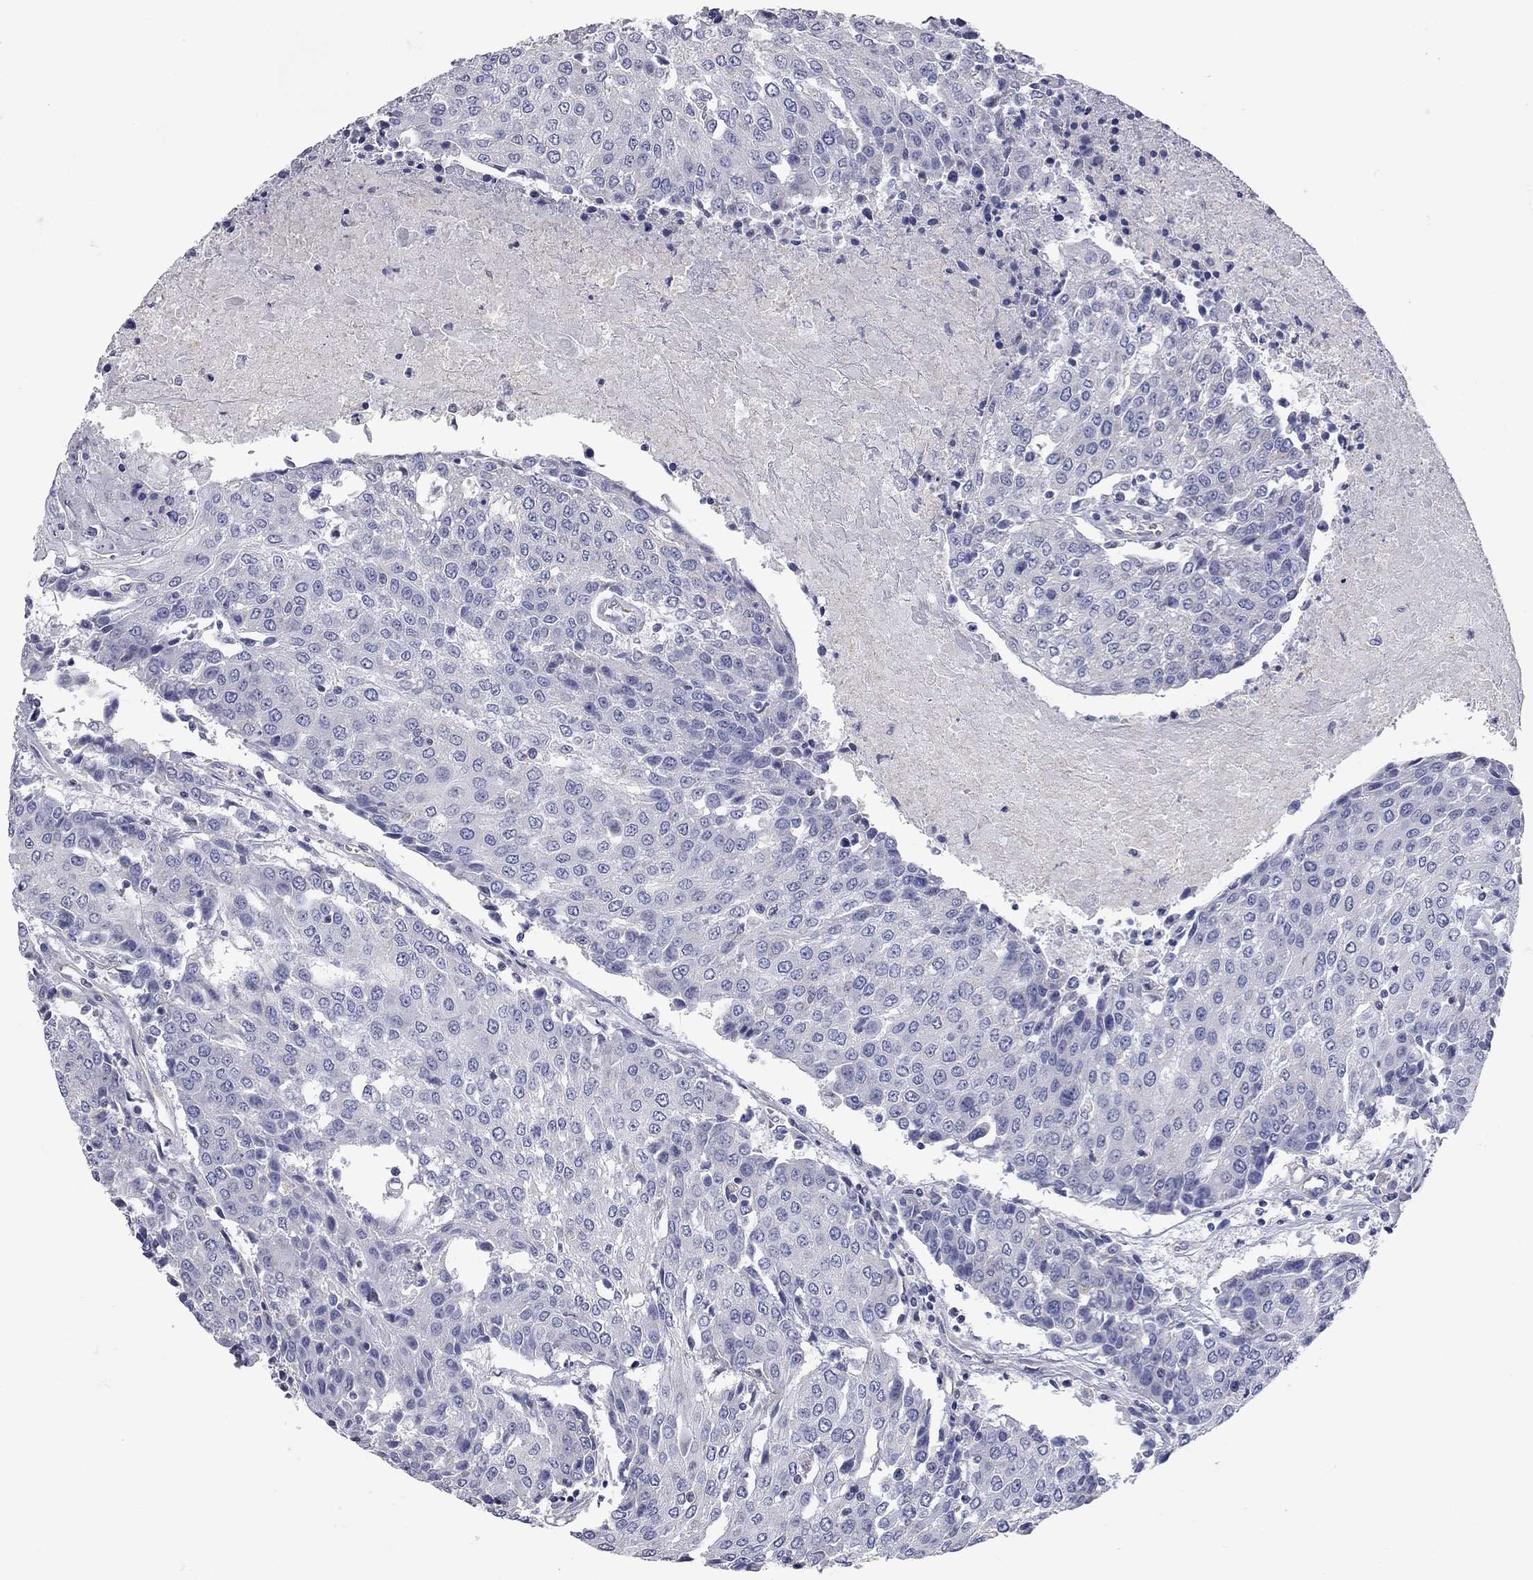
{"staining": {"intensity": "negative", "quantity": "none", "location": "none"}, "tissue": "urothelial cancer", "cell_type": "Tumor cells", "image_type": "cancer", "snomed": [{"axis": "morphology", "description": "Urothelial carcinoma, High grade"}, {"axis": "topography", "description": "Urinary bladder"}], "caption": "Immunohistochemistry of urothelial cancer exhibits no positivity in tumor cells.", "gene": "C10orf90", "patient": {"sex": "female", "age": 85}}